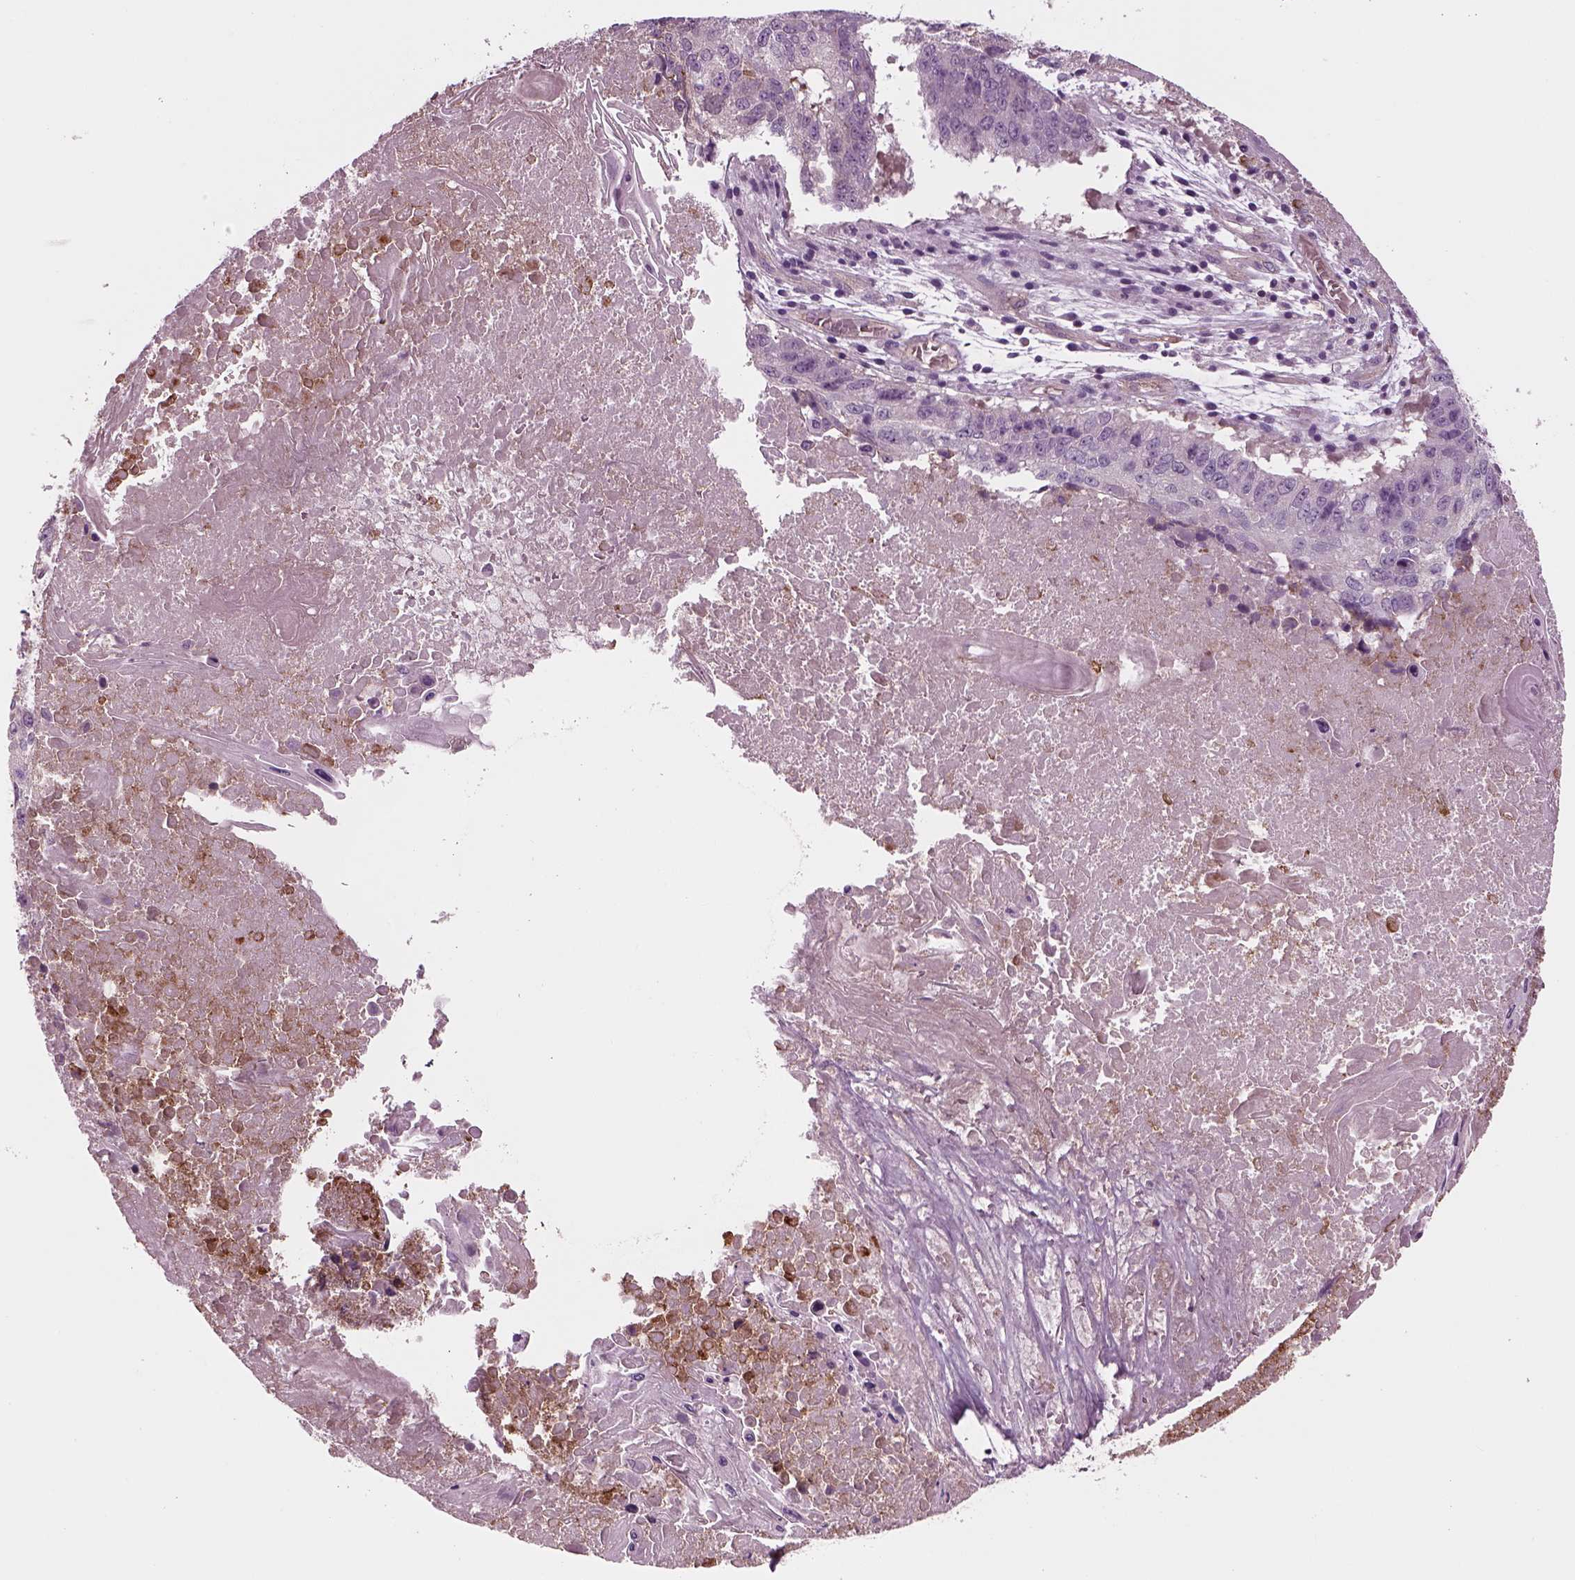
{"staining": {"intensity": "negative", "quantity": "none", "location": "none"}, "tissue": "lung cancer", "cell_type": "Tumor cells", "image_type": "cancer", "snomed": [{"axis": "morphology", "description": "Squamous cell carcinoma, NOS"}, {"axis": "topography", "description": "Lung"}], "caption": "Photomicrograph shows no protein staining in tumor cells of lung cancer tissue. (Stains: DAB immunohistochemistry with hematoxylin counter stain, Microscopy: brightfield microscopy at high magnification).", "gene": "SLC2A3", "patient": {"sex": "male", "age": 73}}